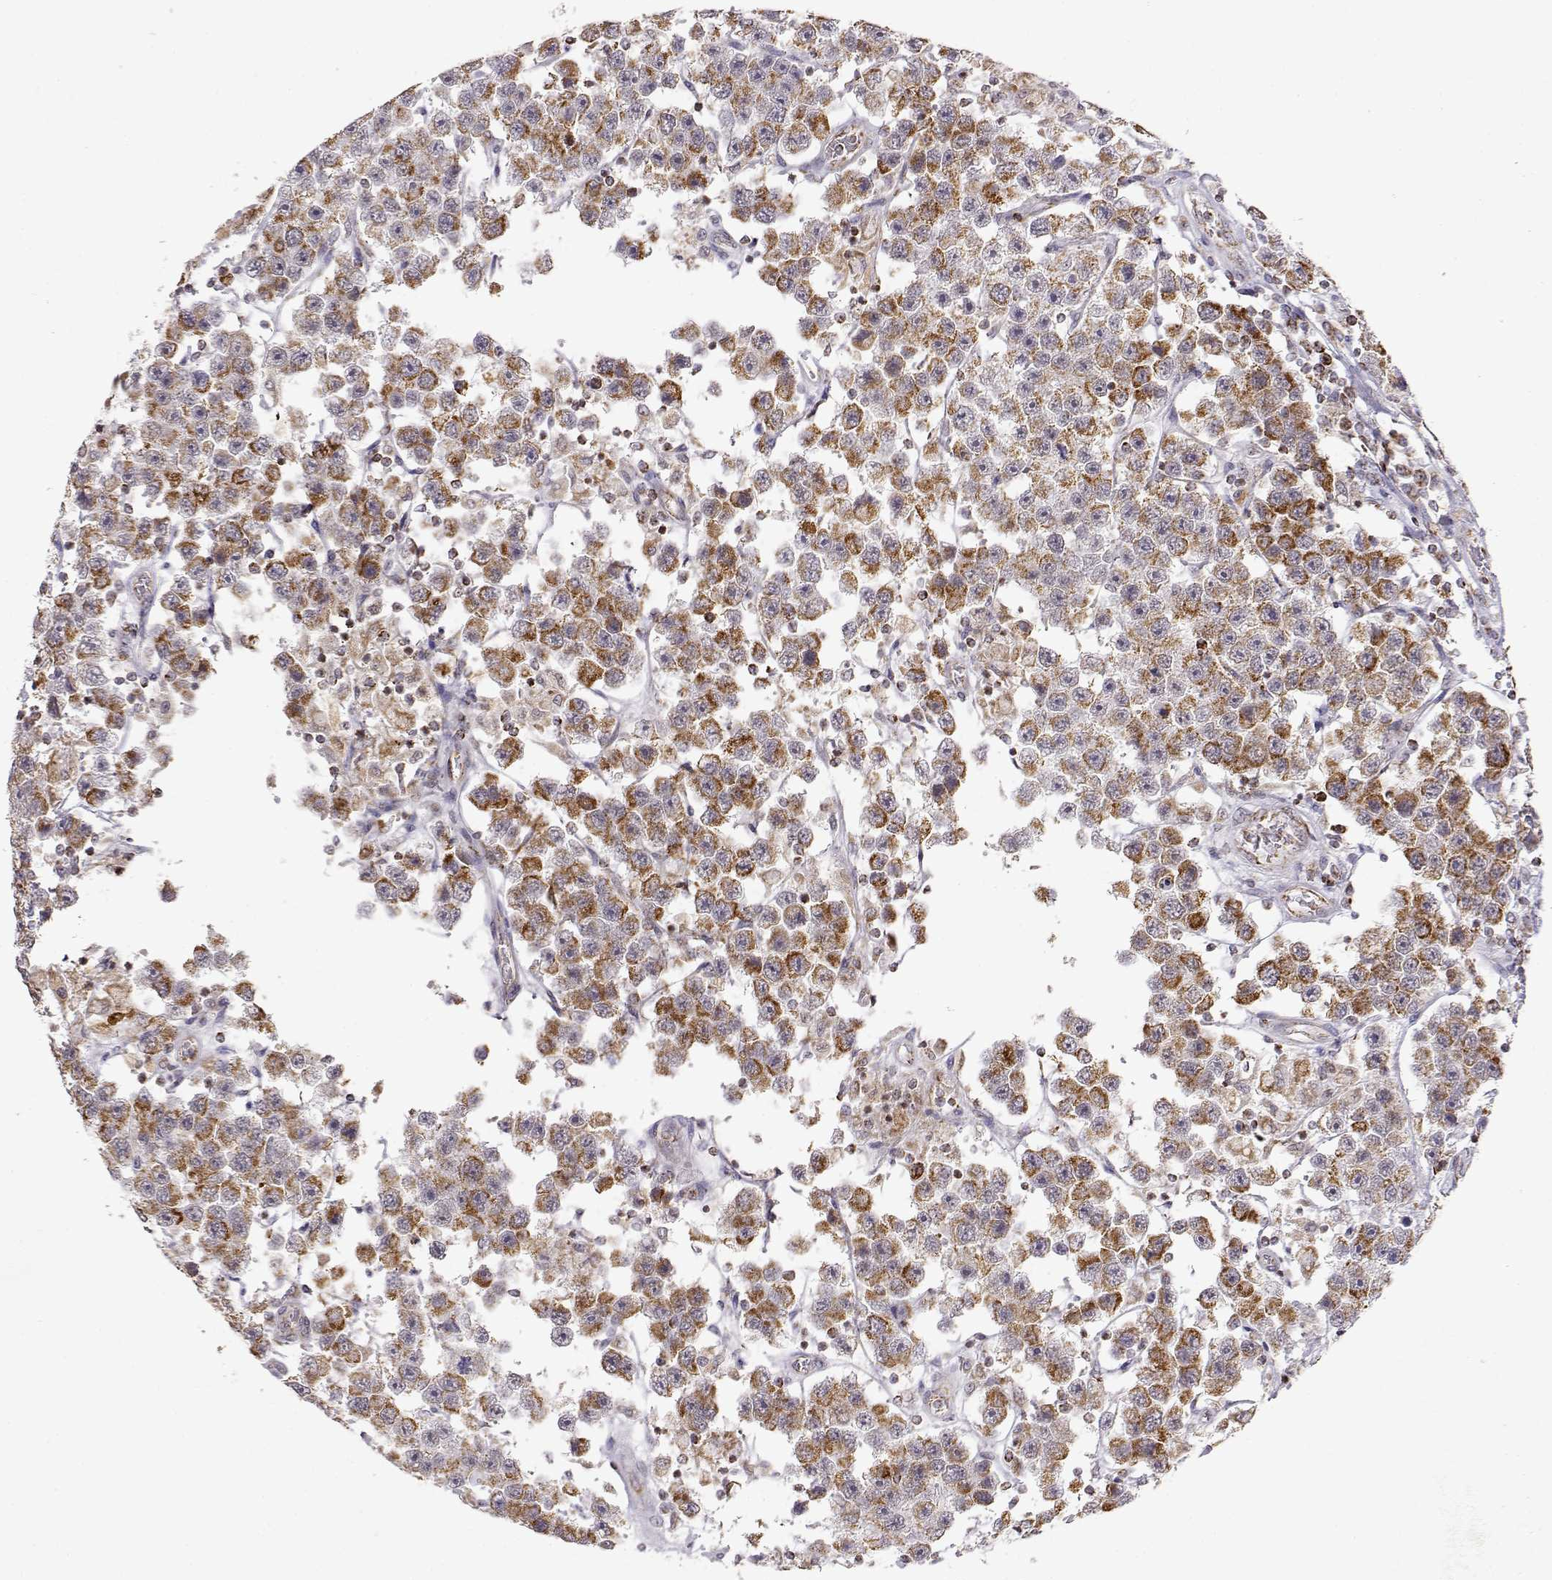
{"staining": {"intensity": "moderate", "quantity": "25%-75%", "location": "cytoplasmic/membranous"}, "tissue": "testis cancer", "cell_type": "Tumor cells", "image_type": "cancer", "snomed": [{"axis": "morphology", "description": "Seminoma, NOS"}, {"axis": "topography", "description": "Testis"}], "caption": "Seminoma (testis) stained for a protein (brown) reveals moderate cytoplasmic/membranous positive positivity in about 25%-75% of tumor cells.", "gene": "EXOG", "patient": {"sex": "male", "age": 45}}